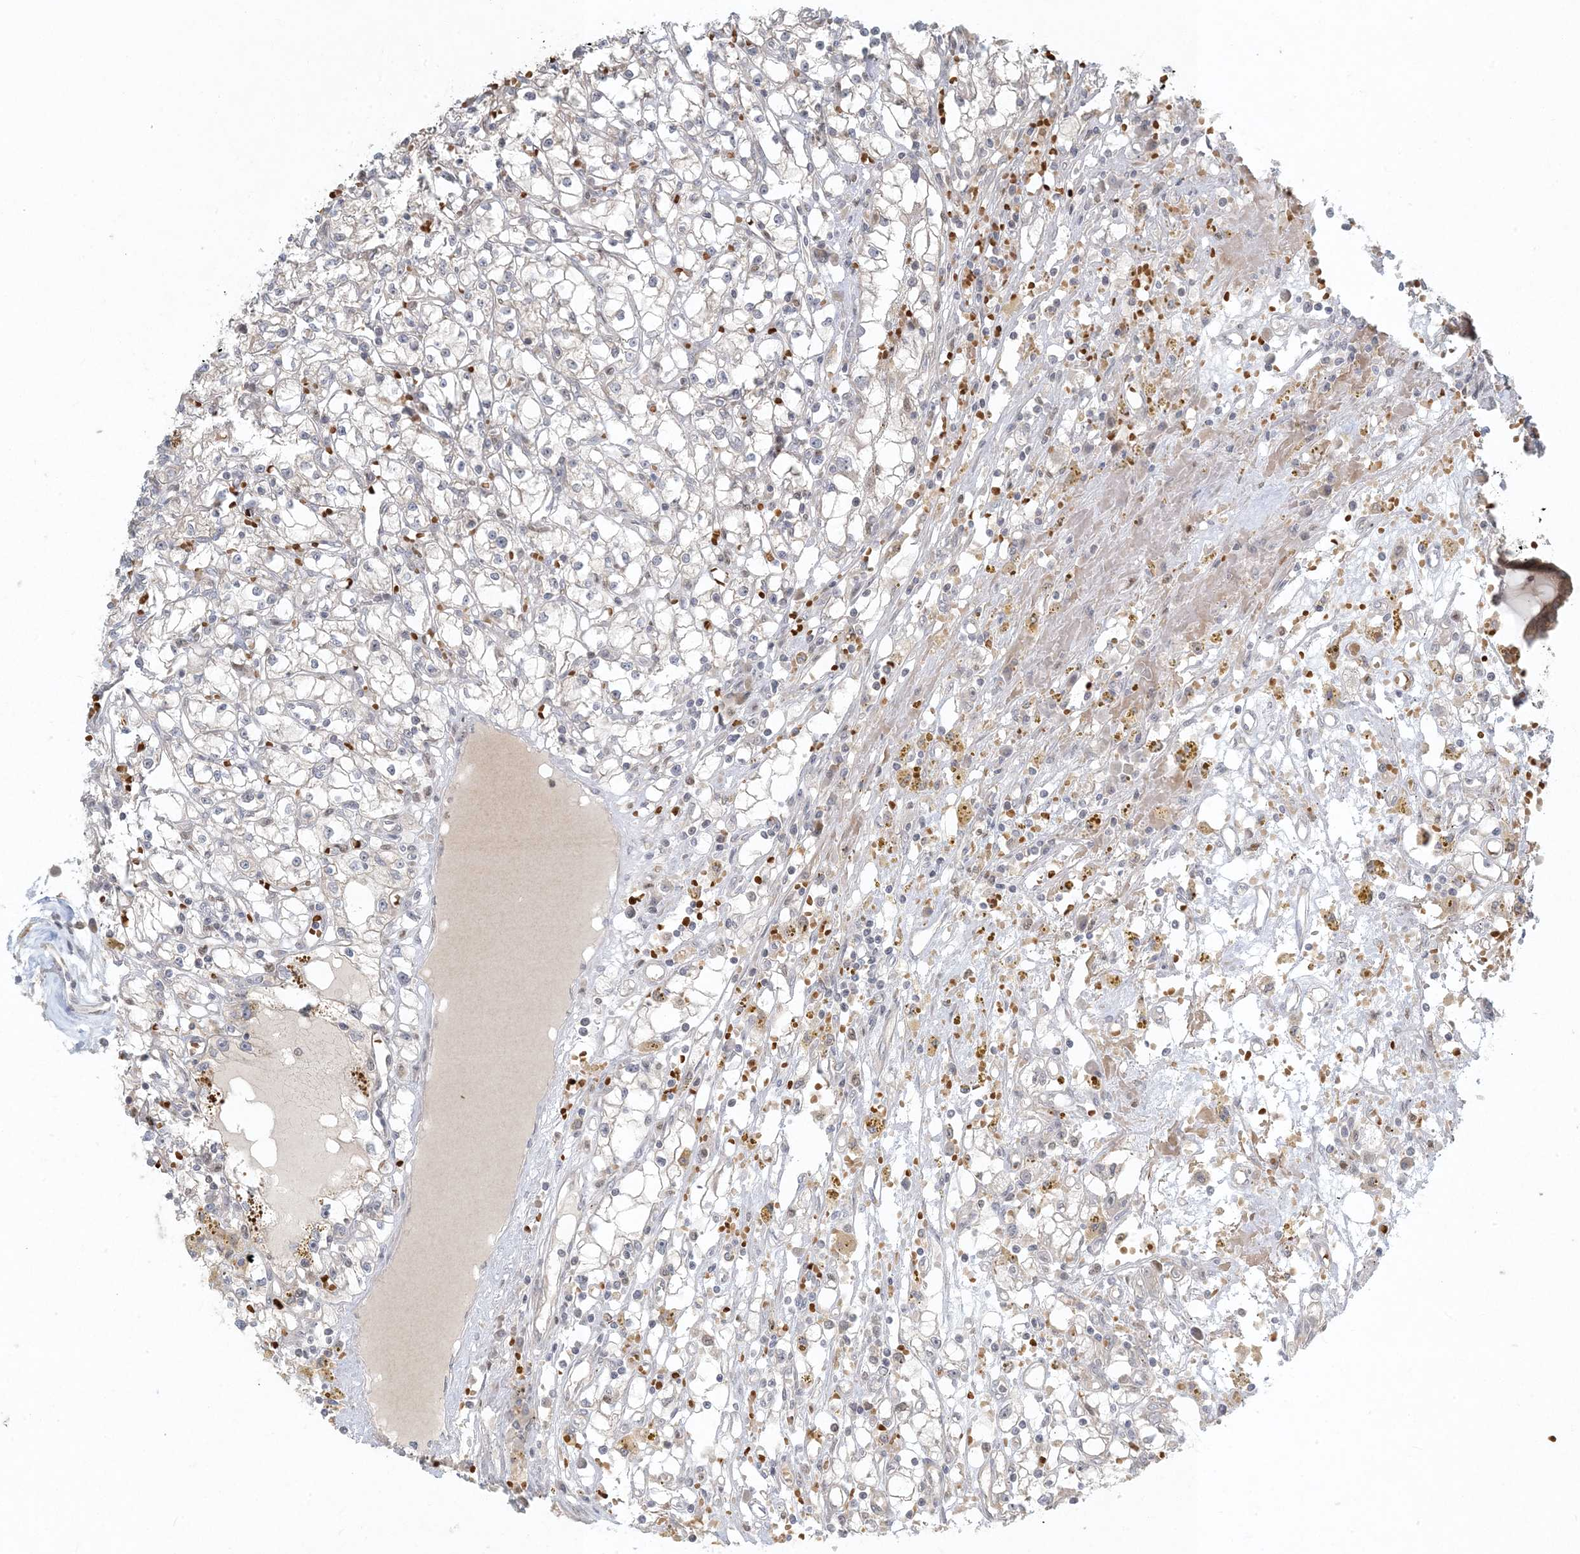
{"staining": {"intensity": "negative", "quantity": "none", "location": "none"}, "tissue": "renal cancer", "cell_type": "Tumor cells", "image_type": "cancer", "snomed": [{"axis": "morphology", "description": "Adenocarcinoma, NOS"}, {"axis": "topography", "description": "Kidney"}], "caption": "DAB immunohistochemical staining of renal adenocarcinoma demonstrates no significant expression in tumor cells.", "gene": "CTDNEP1", "patient": {"sex": "male", "age": 56}}